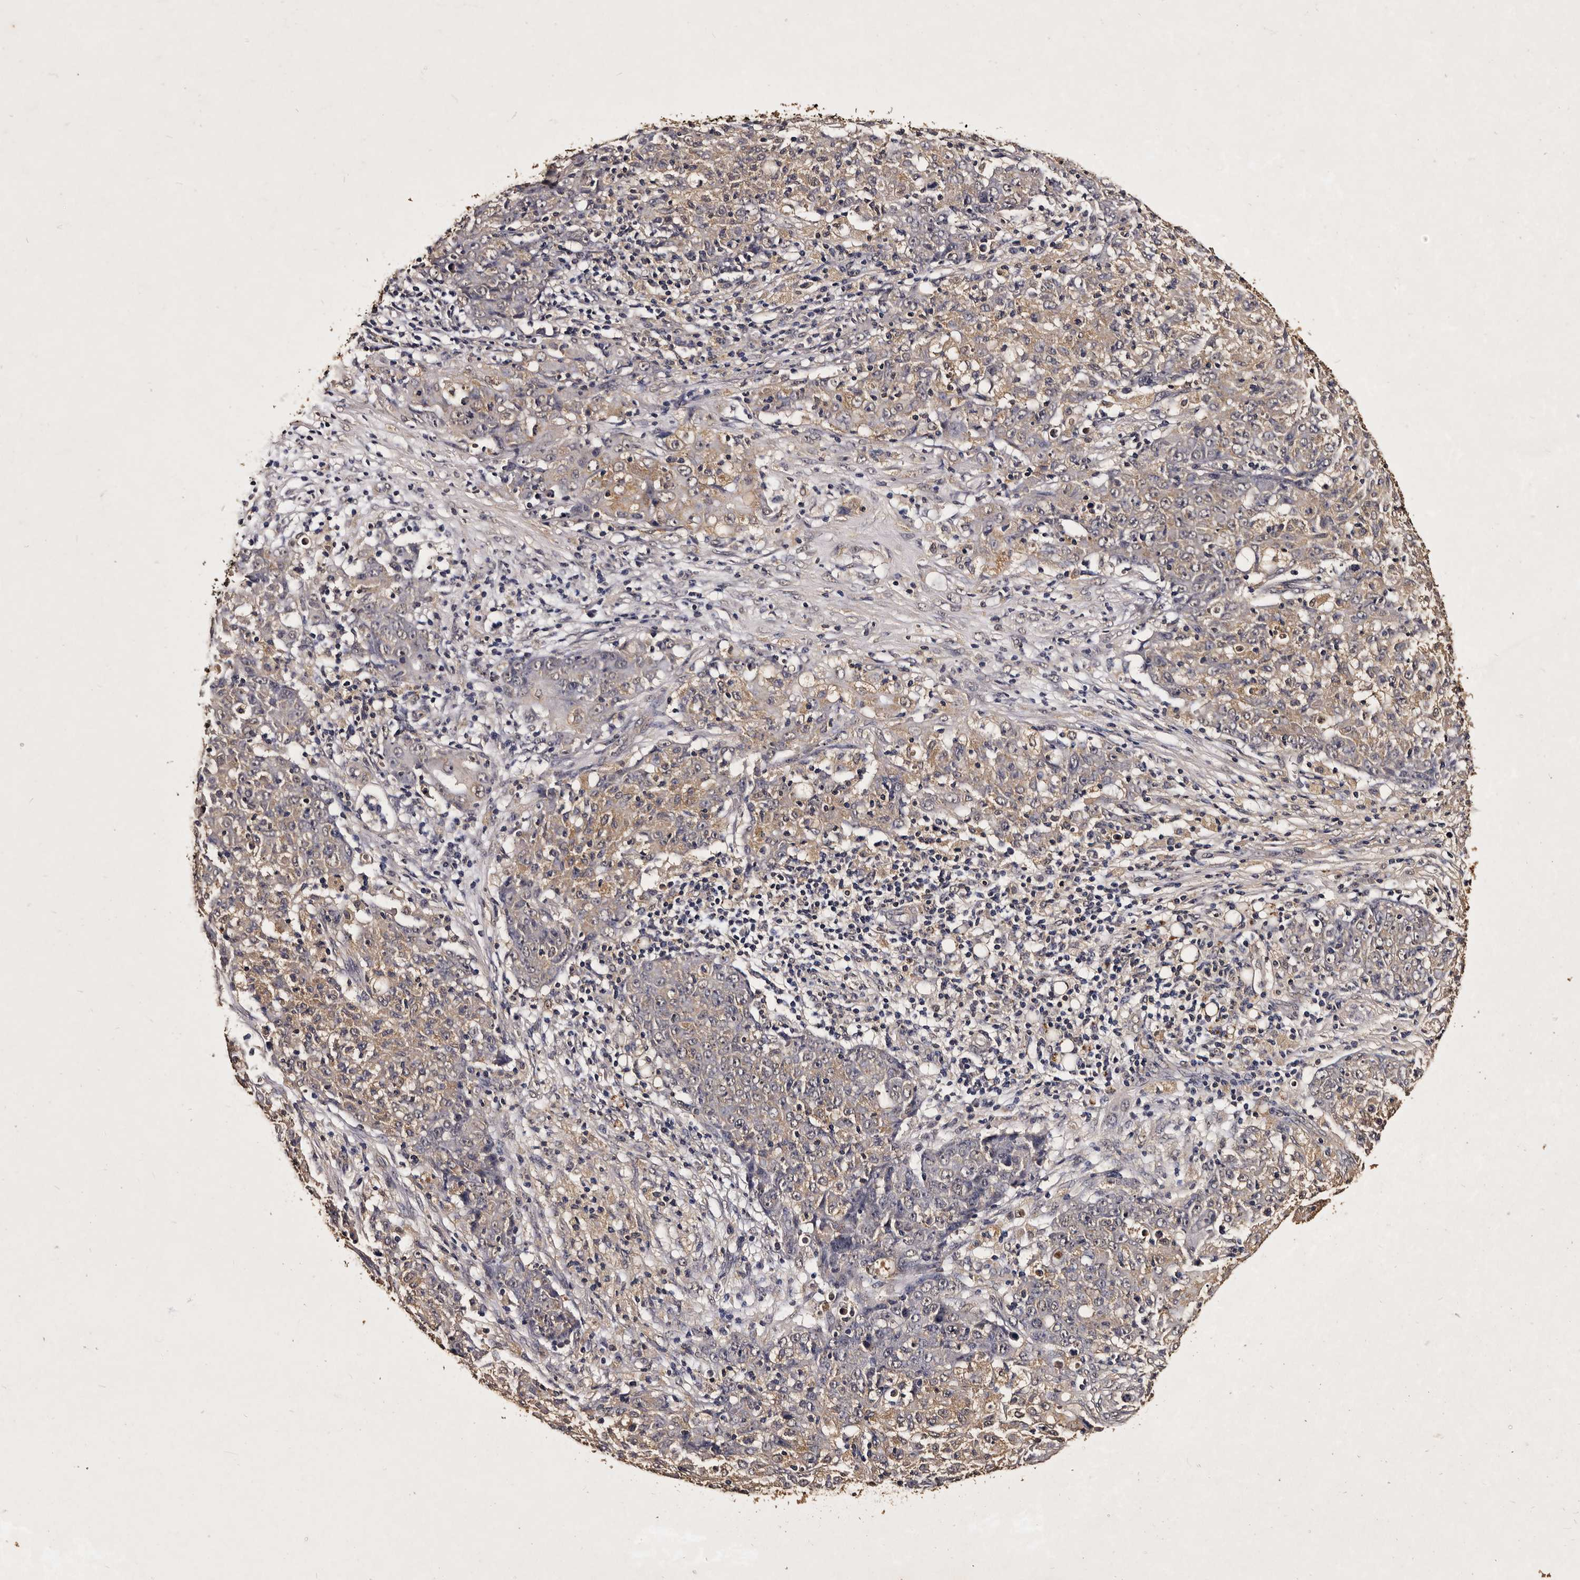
{"staining": {"intensity": "weak", "quantity": "25%-75%", "location": "cytoplasmic/membranous"}, "tissue": "ovarian cancer", "cell_type": "Tumor cells", "image_type": "cancer", "snomed": [{"axis": "morphology", "description": "Carcinoma, endometroid"}, {"axis": "topography", "description": "Ovary"}], "caption": "Endometroid carcinoma (ovarian) stained with immunohistochemistry (IHC) shows weak cytoplasmic/membranous expression in approximately 25%-75% of tumor cells. (IHC, brightfield microscopy, high magnification).", "gene": "PARS2", "patient": {"sex": "female", "age": 42}}